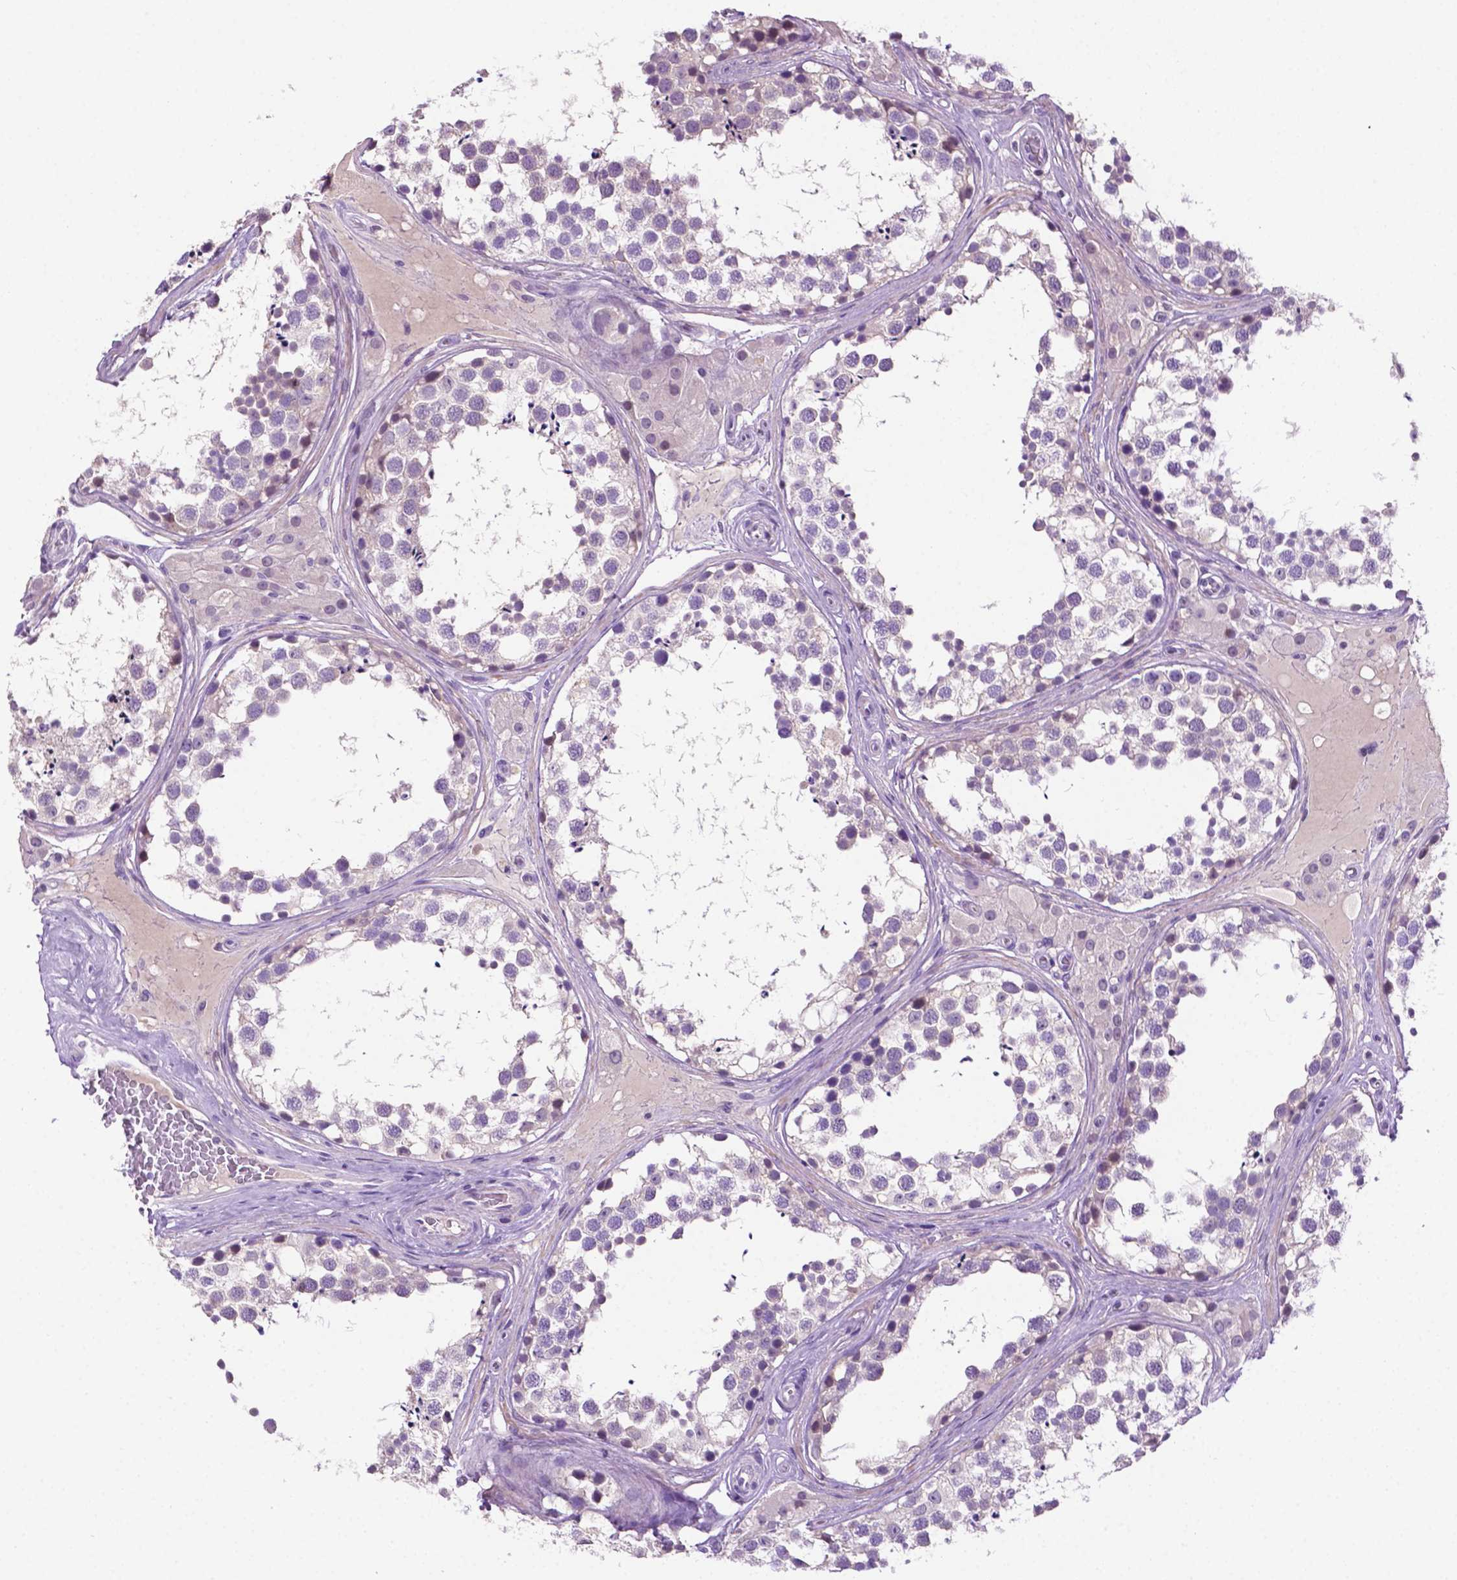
{"staining": {"intensity": "negative", "quantity": "none", "location": "none"}, "tissue": "testis", "cell_type": "Cells in seminiferous ducts", "image_type": "normal", "snomed": [{"axis": "morphology", "description": "Normal tissue, NOS"}, {"axis": "morphology", "description": "Seminoma, NOS"}, {"axis": "topography", "description": "Testis"}], "caption": "IHC photomicrograph of unremarkable human testis stained for a protein (brown), which shows no expression in cells in seminiferous ducts.", "gene": "MMP27", "patient": {"sex": "male", "age": 65}}